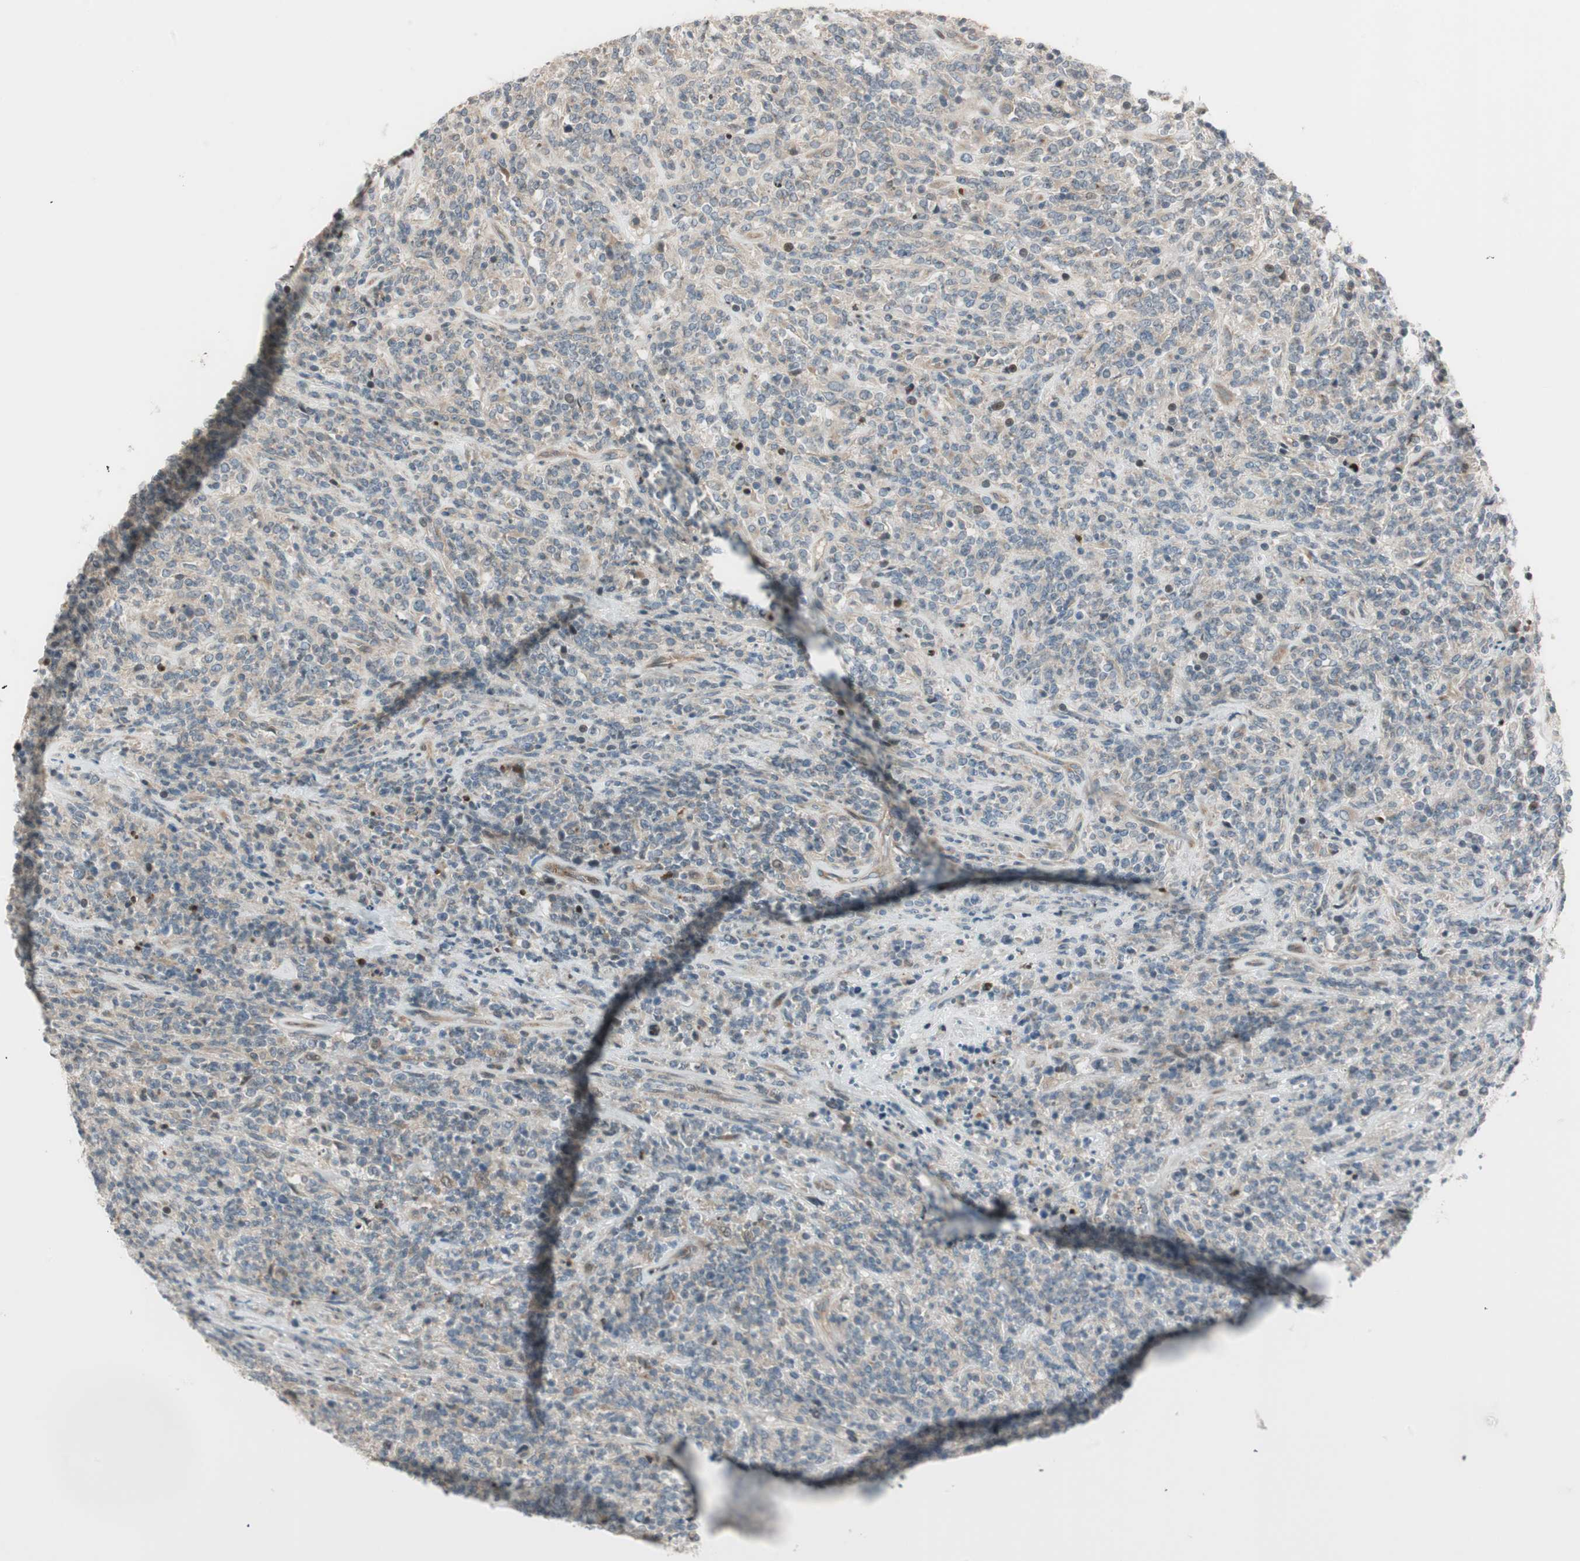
{"staining": {"intensity": "weak", "quantity": "<25%", "location": "cytoplasmic/membranous"}, "tissue": "lymphoma", "cell_type": "Tumor cells", "image_type": "cancer", "snomed": [{"axis": "morphology", "description": "Malignant lymphoma, non-Hodgkin's type, High grade"}, {"axis": "topography", "description": "Soft tissue"}], "caption": "IHC of human high-grade malignant lymphoma, non-Hodgkin's type demonstrates no positivity in tumor cells.", "gene": "CGRRF1", "patient": {"sex": "male", "age": 18}}